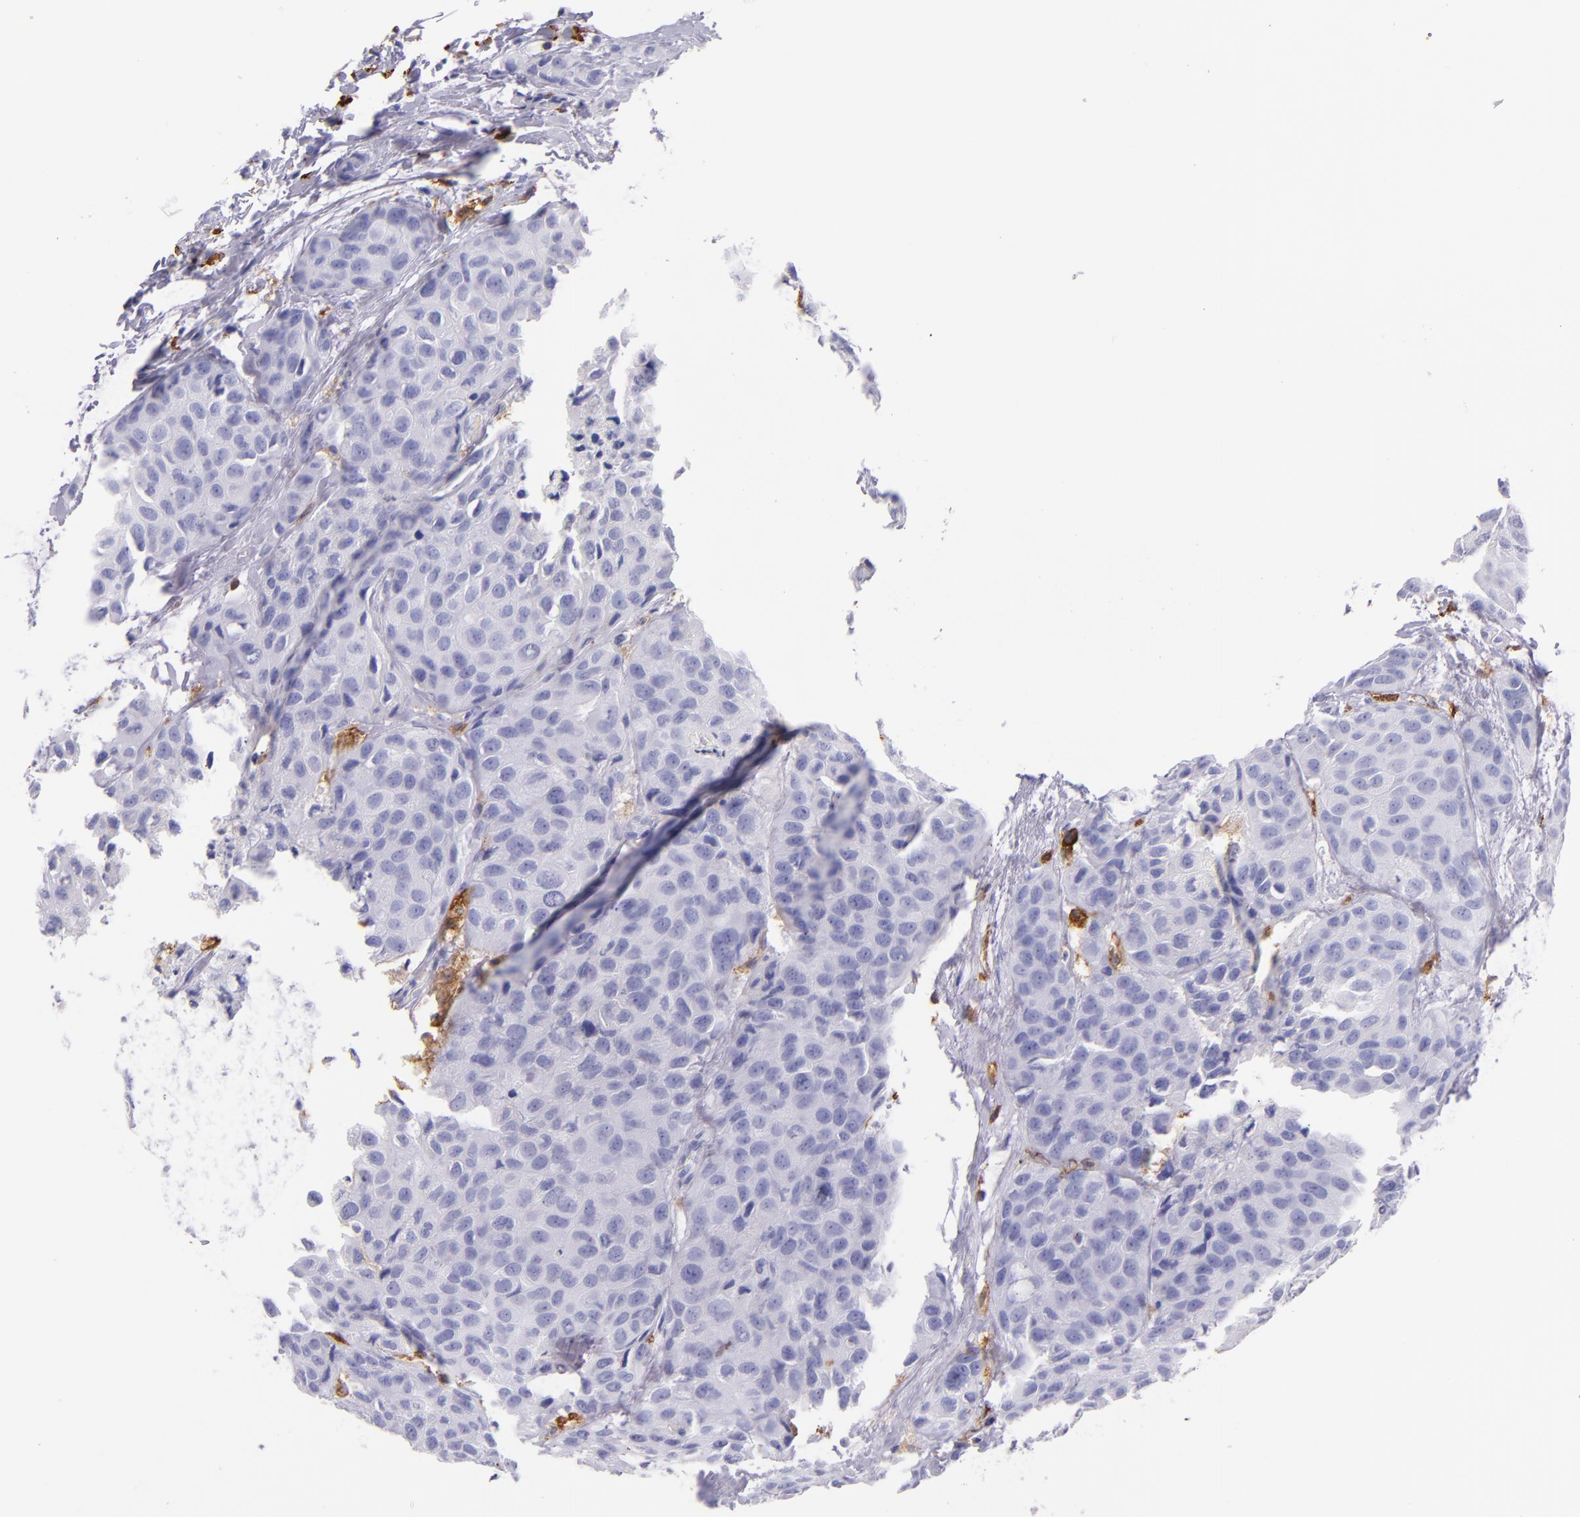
{"staining": {"intensity": "negative", "quantity": "none", "location": "none"}, "tissue": "breast cancer", "cell_type": "Tumor cells", "image_type": "cancer", "snomed": [{"axis": "morphology", "description": "Duct carcinoma"}, {"axis": "topography", "description": "Breast"}], "caption": "A micrograph of breast invasive ductal carcinoma stained for a protein exhibits no brown staining in tumor cells.", "gene": "CD163", "patient": {"sex": "female", "age": 68}}